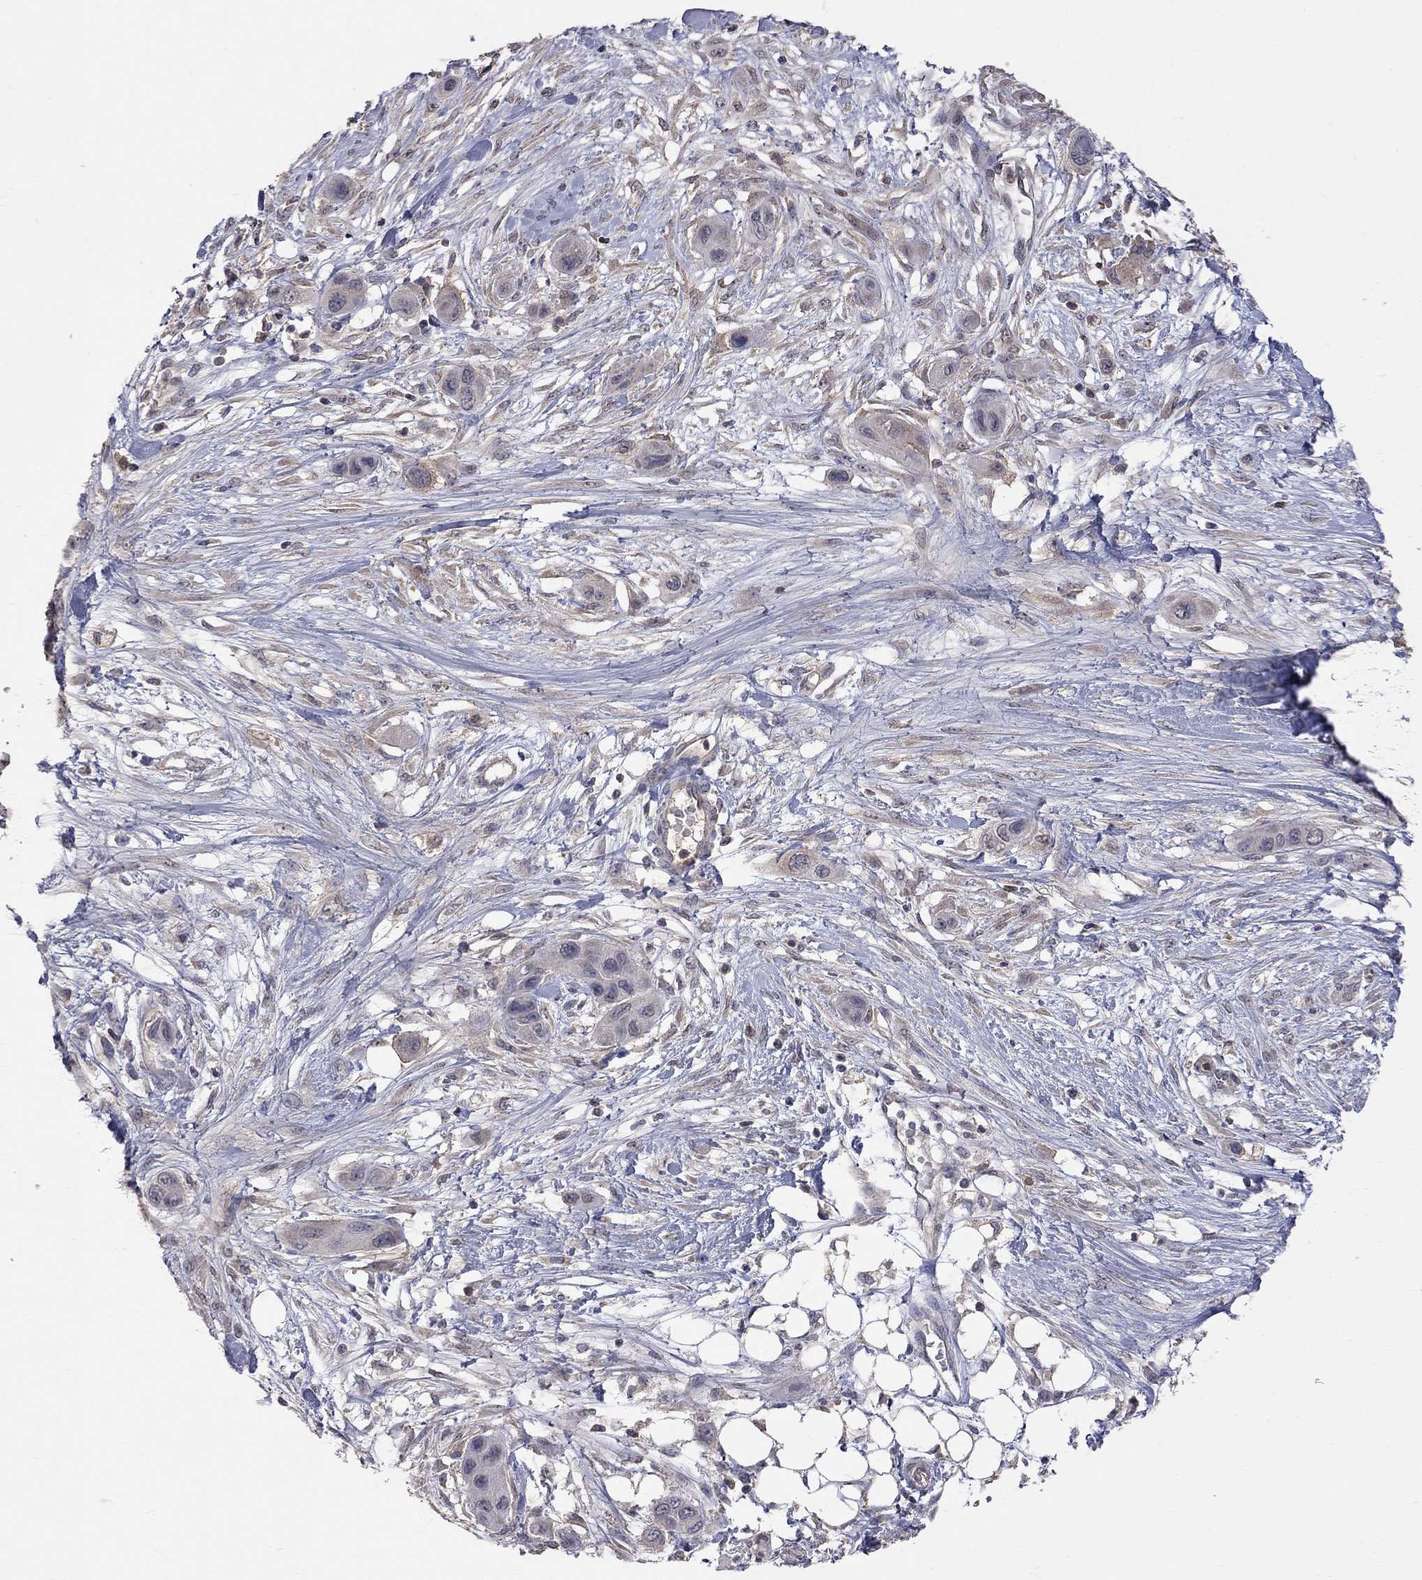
{"staining": {"intensity": "negative", "quantity": "none", "location": "none"}, "tissue": "skin cancer", "cell_type": "Tumor cells", "image_type": "cancer", "snomed": [{"axis": "morphology", "description": "Squamous cell carcinoma, NOS"}, {"axis": "topography", "description": "Skin"}], "caption": "This is an immunohistochemistry (IHC) photomicrograph of skin squamous cell carcinoma. There is no positivity in tumor cells.", "gene": "HTR6", "patient": {"sex": "male", "age": 79}}